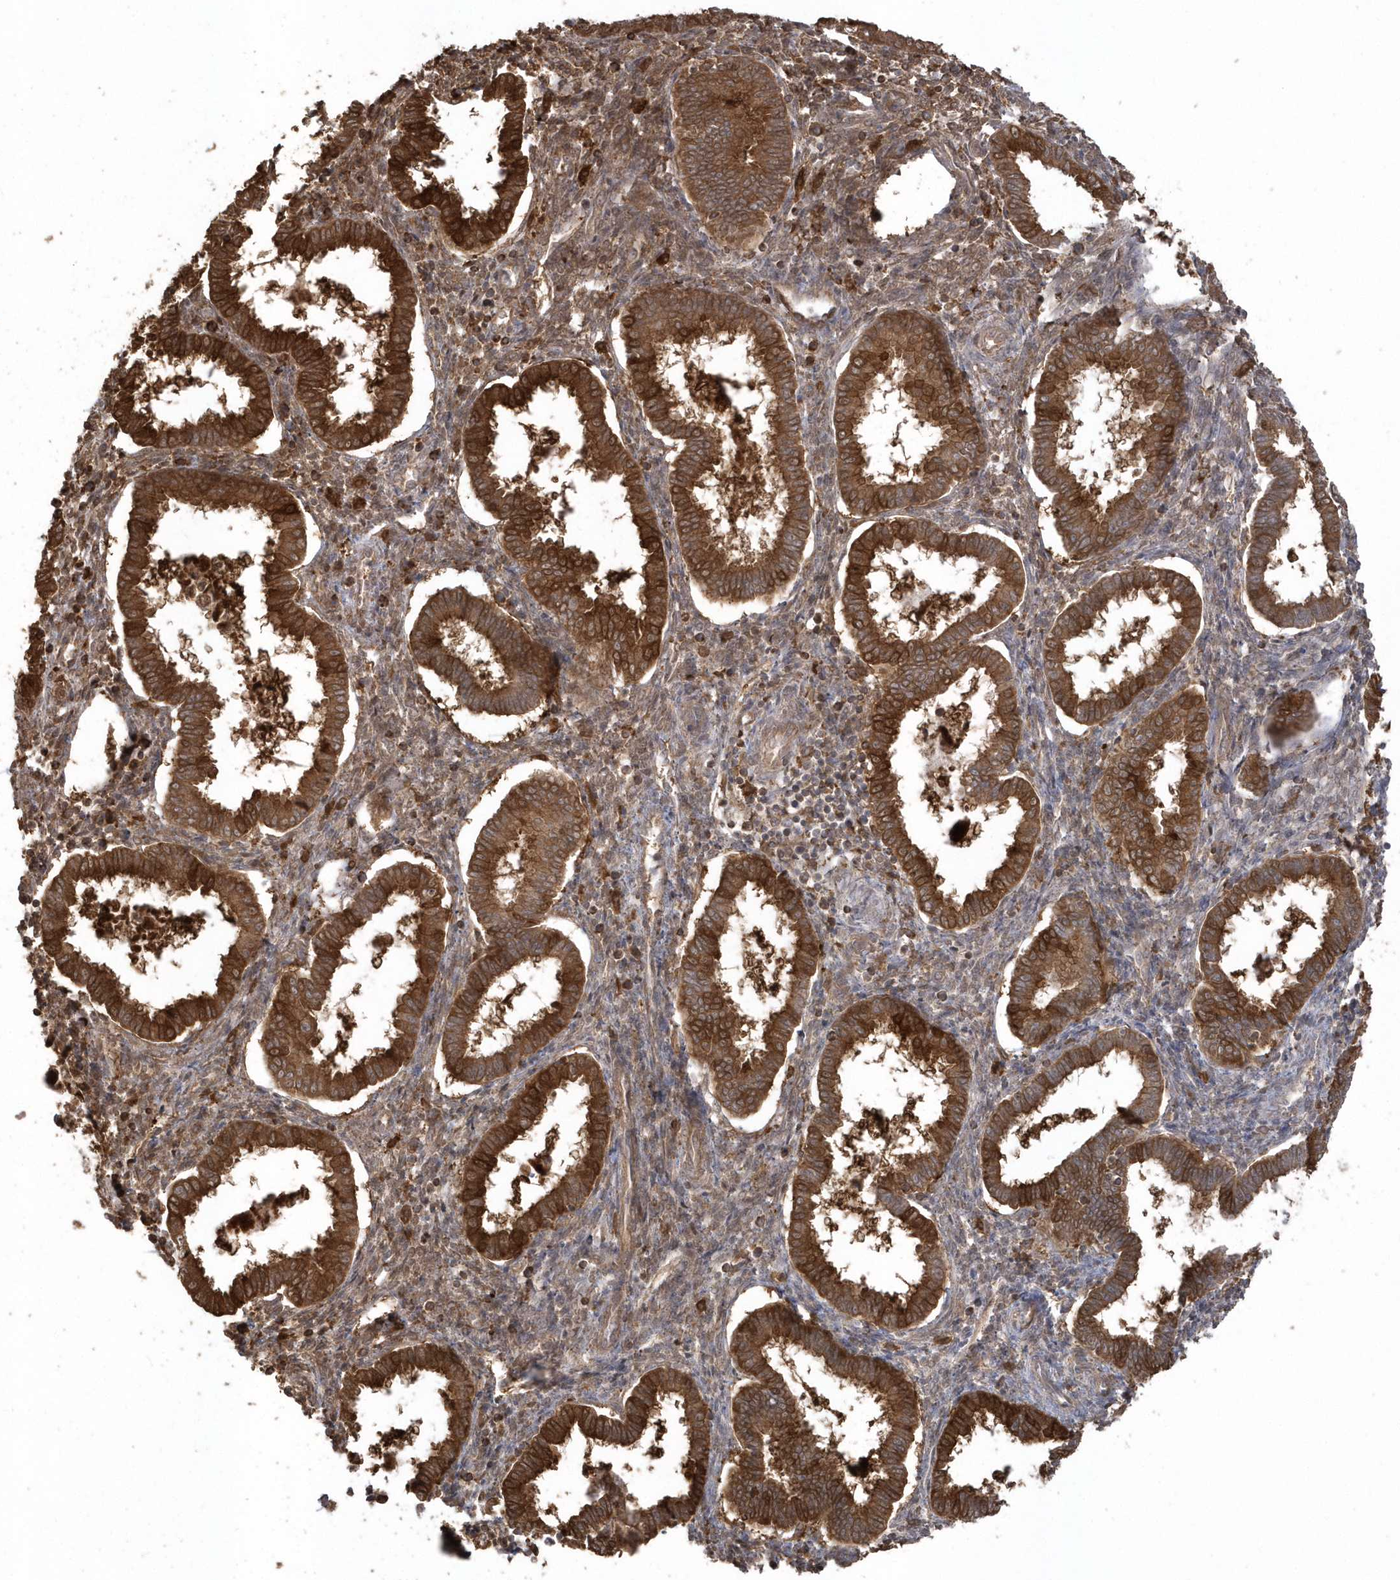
{"staining": {"intensity": "moderate", "quantity": ">75%", "location": "cytoplasmic/membranous"}, "tissue": "endometrium", "cell_type": "Cells in endometrial stroma", "image_type": "normal", "snomed": [{"axis": "morphology", "description": "Normal tissue, NOS"}, {"axis": "topography", "description": "Endometrium"}], "caption": "The immunohistochemical stain highlights moderate cytoplasmic/membranous staining in cells in endometrial stroma of benign endometrium.", "gene": "HNMT", "patient": {"sex": "female", "age": 24}}